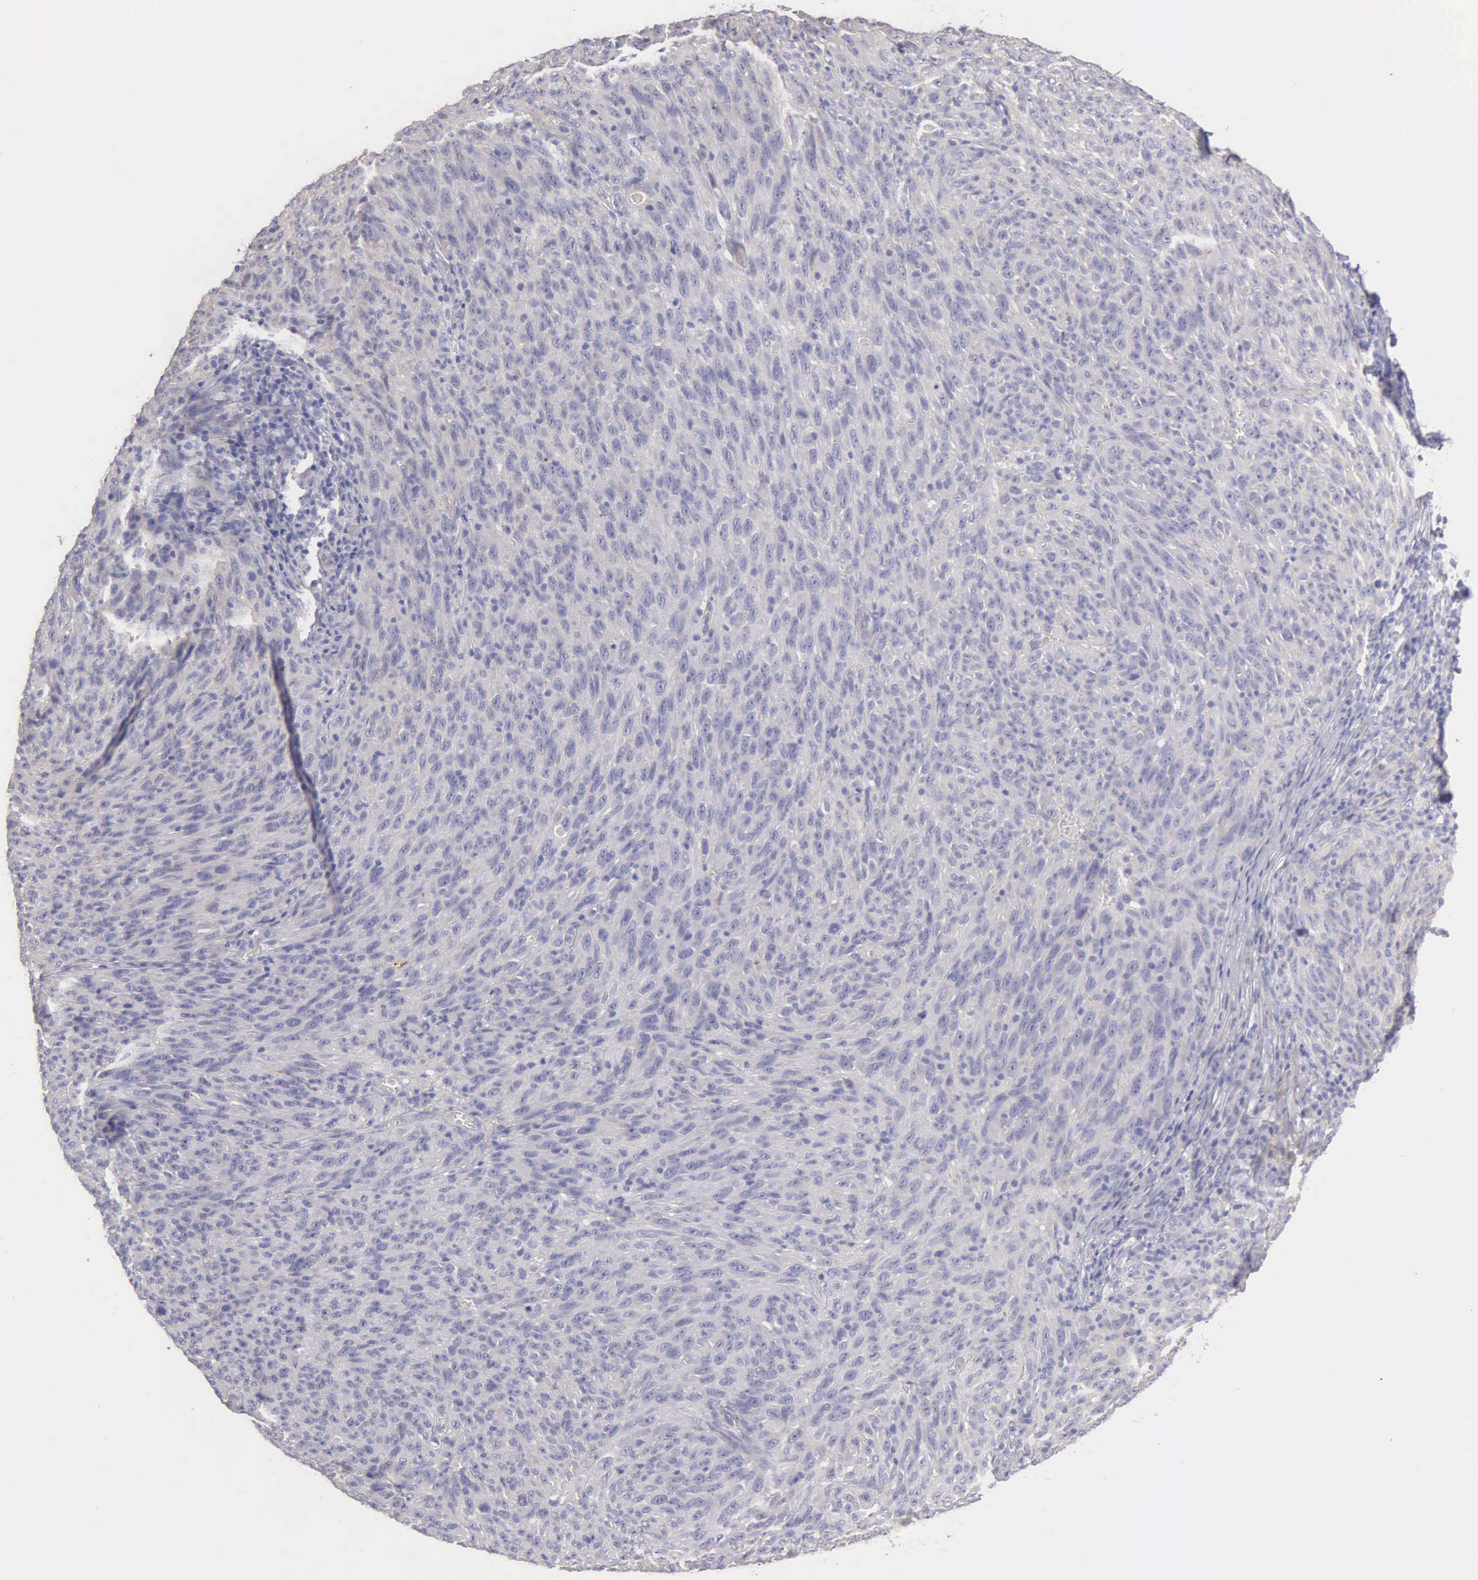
{"staining": {"intensity": "negative", "quantity": "none", "location": "none"}, "tissue": "melanoma", "cell_type": "Tumor cells", "image_type": "cancer", "snomed": [{"axis": "morphology", "description": "Malignant melanoma, NOS"}, {"axis": "topography", "description": "Skin"}], "caption": "High power microscopy image of an IHC micrograph of malignant melanoma, revealing no significant staining in tumor cells.", "gene": "APP", "patient": {"sex": "male", "age": 76}}